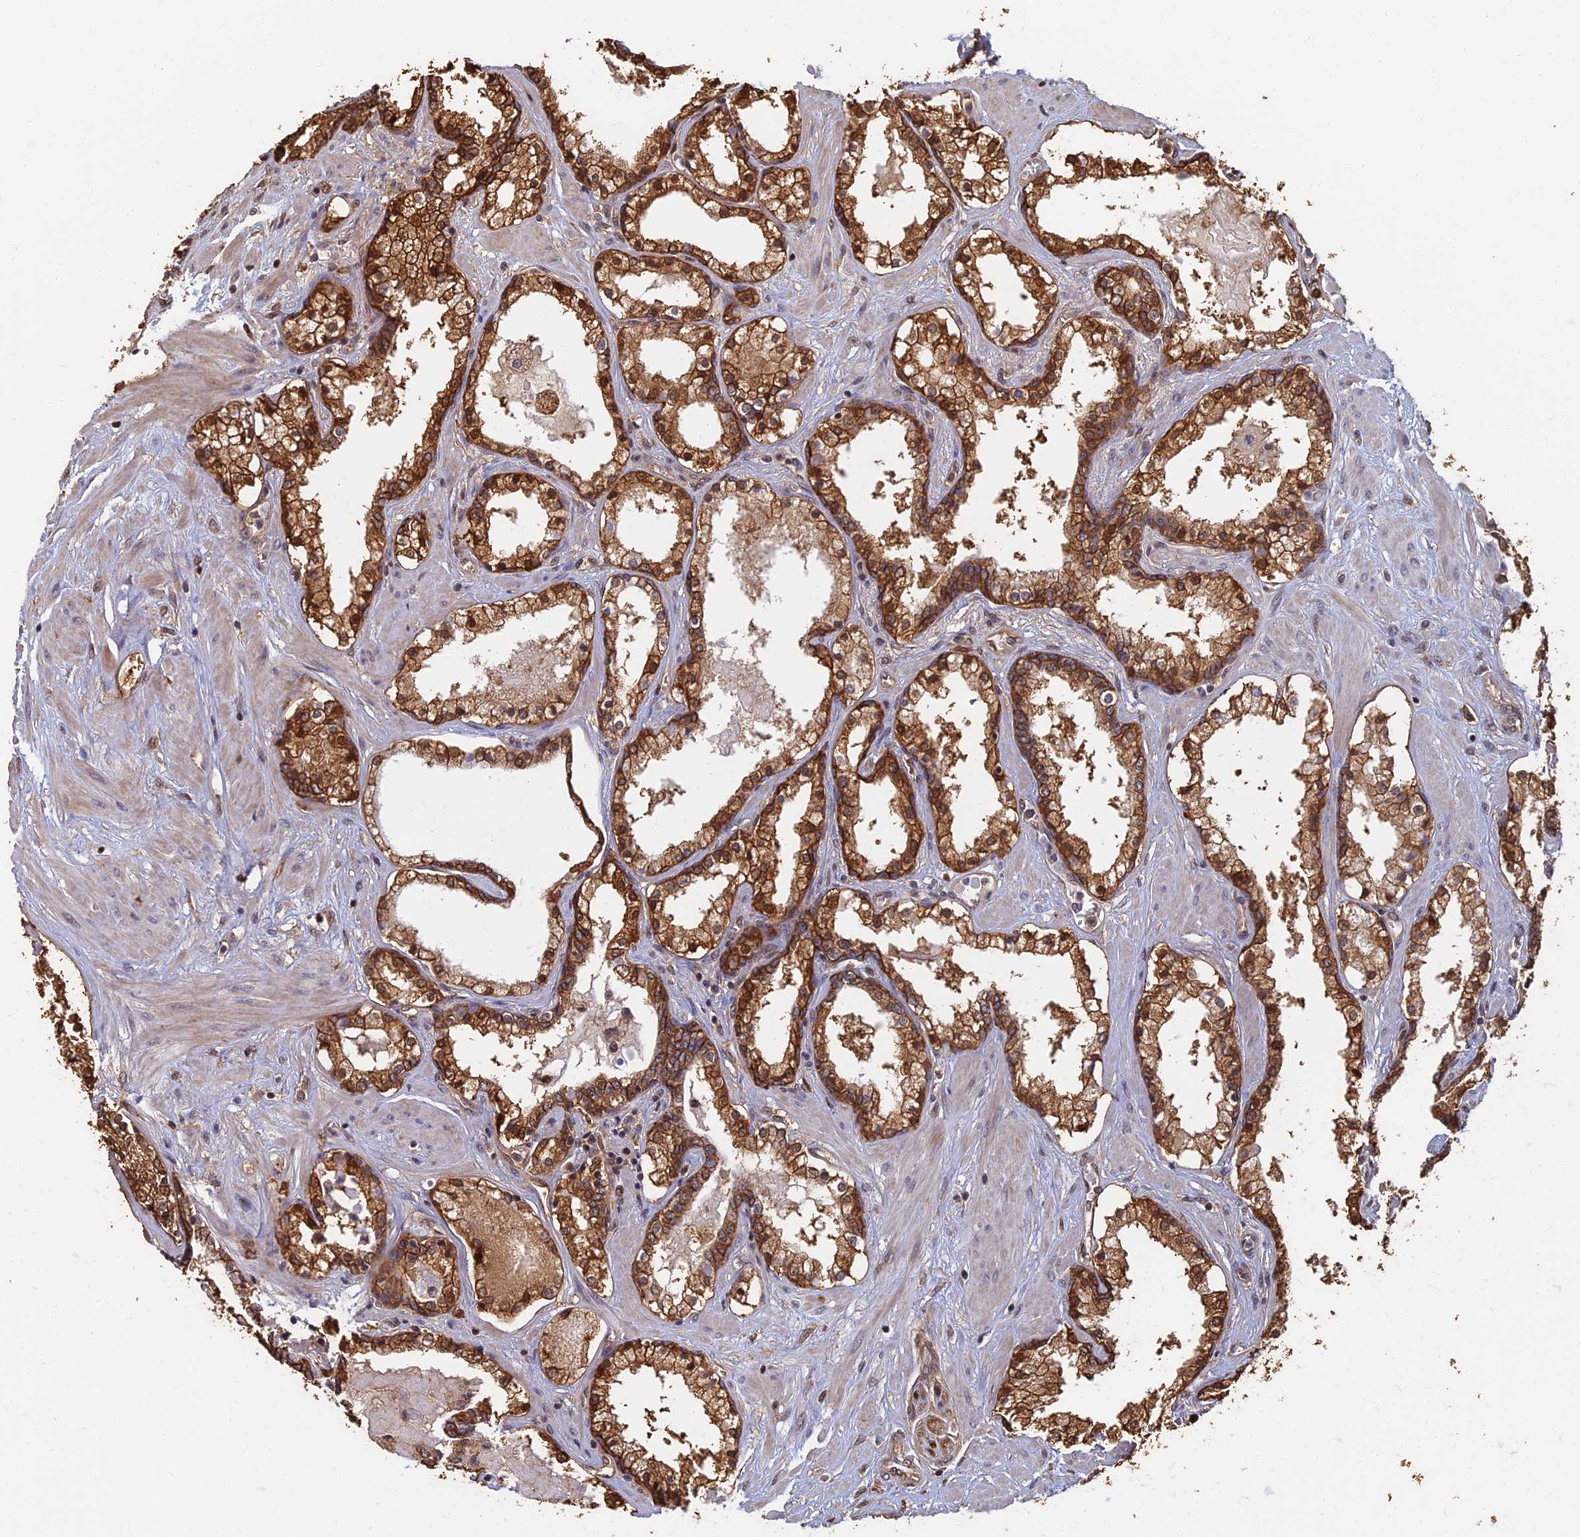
{"staining": {"intensity": "strong", "quantity": ">75%", "location": "cytoplasmic/membranous"}, "tissue": "prostate cancer", "cell_type": "Tumor cells", "image_type": "cancer", "snomed": [{"axis": "morphology", "description": "Adenocarcinoma, High grade"}, {"axis": "topography", "description": "Prostate"}], "caption": "Immunohistochemical staining of human prostate cancer exhibits strong cytoplasmic/membranous protein positivity in about >75% of tumor cells.", "gene": "LRRN3", "patient": {"sex": "male", "age": 58}}